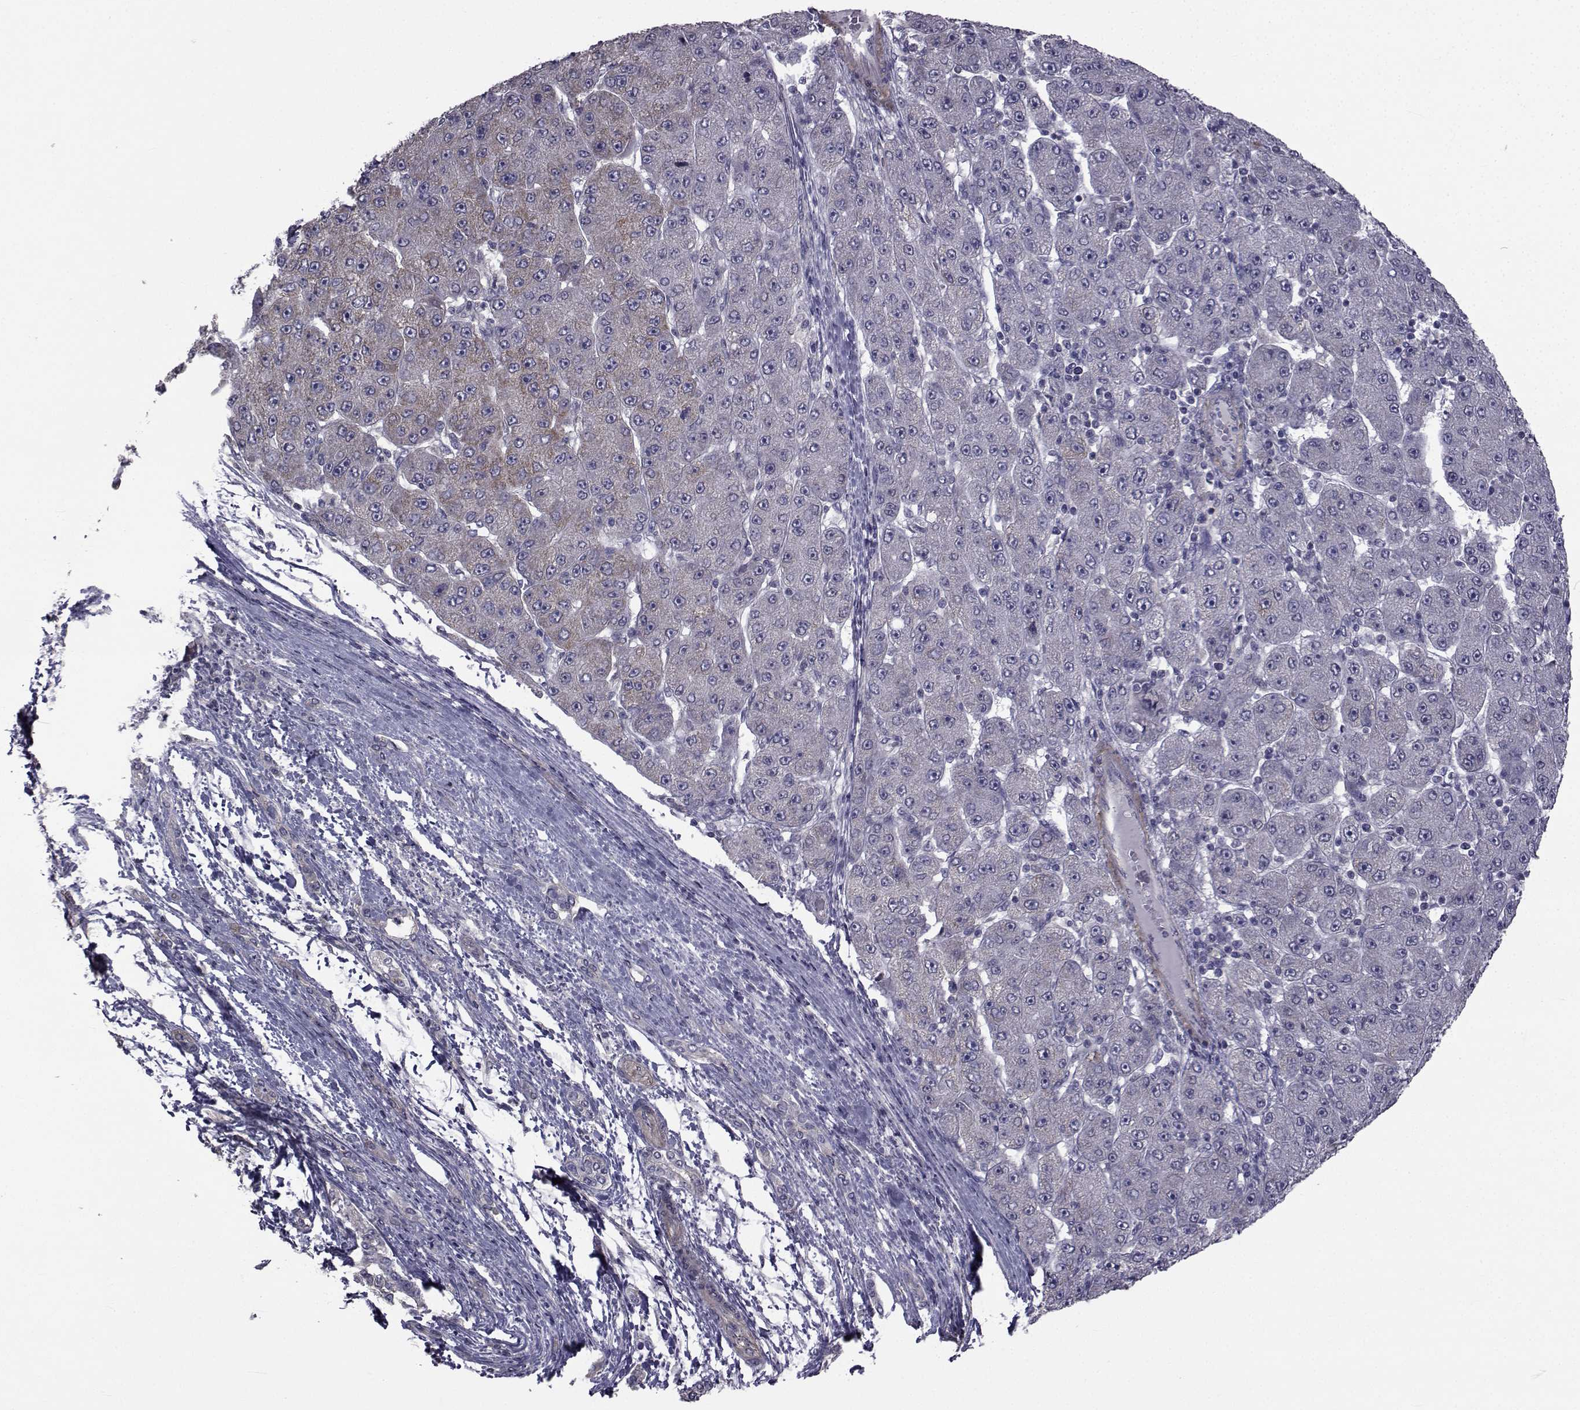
{"staining": {"intensity": "weak", "quantity": "<25%", "location": "cytoplasmic/membranous"}, "tissue": "liver cancer", "cell_type": "Tumor cells", "image_type": "cancer", "snomed": [{"axis": "morphology", "description": "Carcinoma, Hepatocellular, NOS"}, {"axis": "topography", "description": "Liver"}], "caption": "Micrograph shows no protein expression in tumor cells of liver cancer (hepatocellular carcinoma) tissue.", "gene": "CFAP74", "patient": {"sex": "male", "age": 67}}